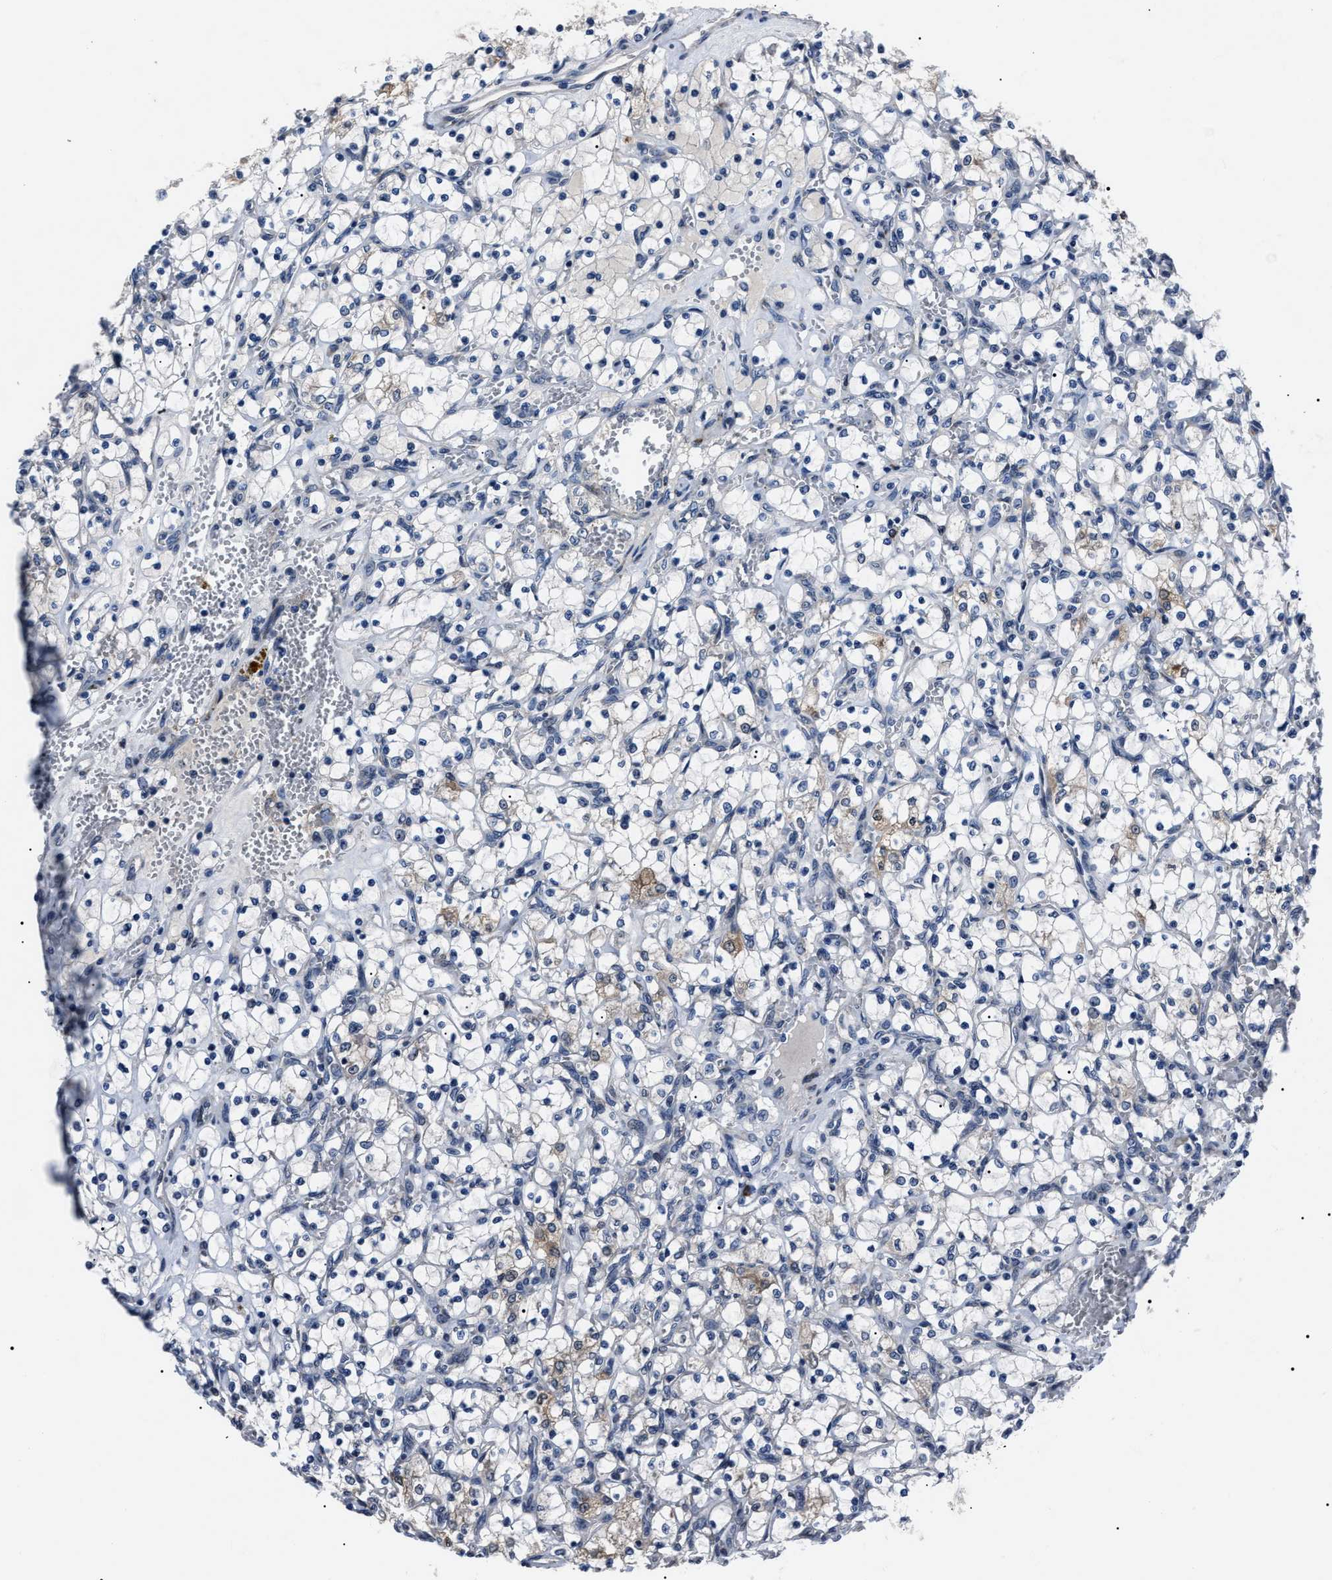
{"staining": {"intensity": "negative", "quantity": "none", "location": "none"}, "tissue": "renal cancer", "cell_type": "Tumor cells", "image_type": "cancer", "snomed": [{"axis": "morphology", "description": "Adenocarcinoma, NOS"}, {"axis": "topography", "description": "Kidney"}], "caption": "Immunohistochemistry photomicrograph of neoplastic tissue: human renal cancer (adenocarcinoma) stained with DAB exhibits no significant protein expression in tumor cells.", "gene": "LRRC14", "patient": {"sex": "female", "age": 69}}